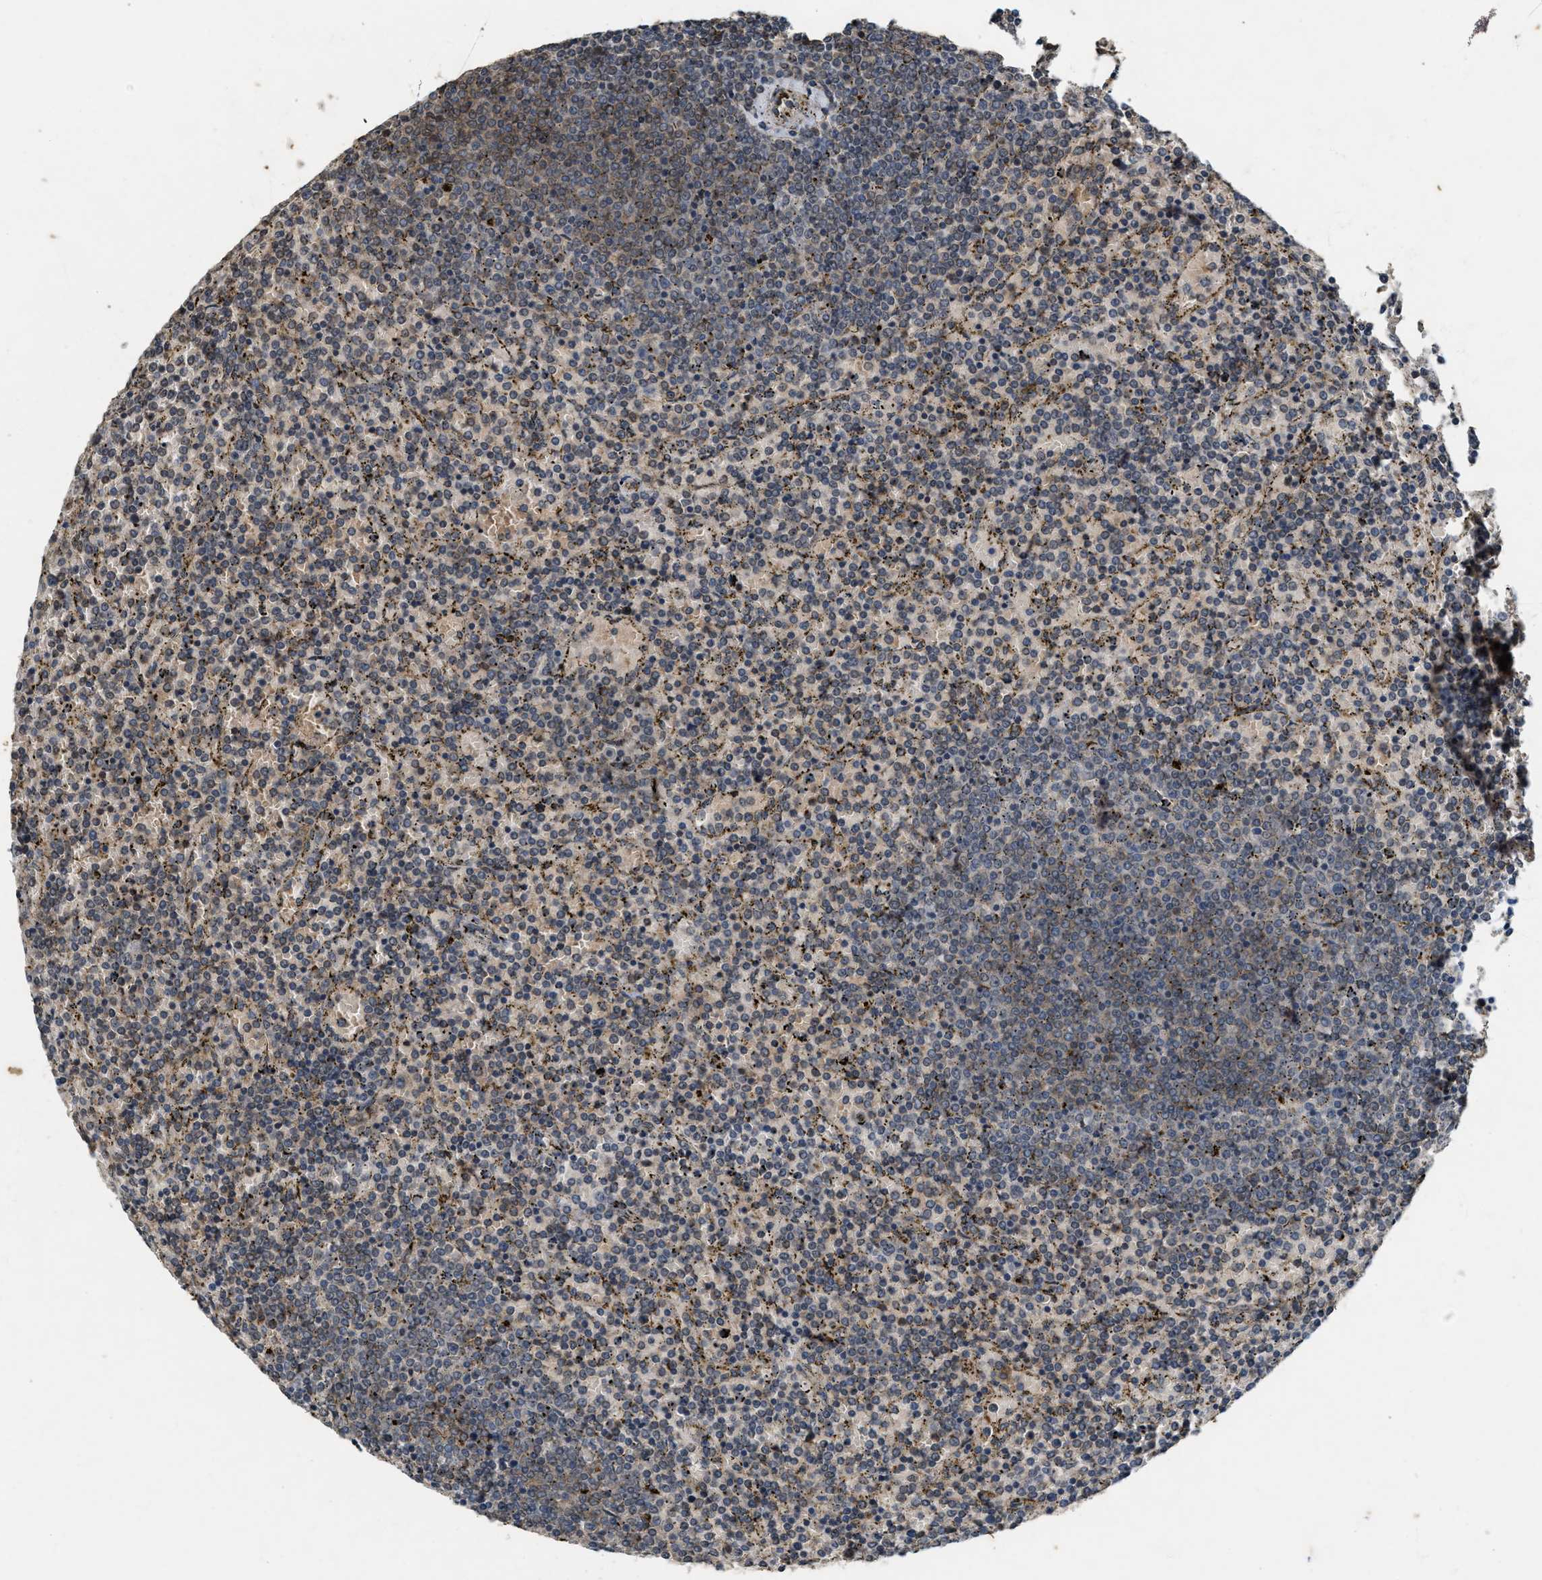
{"staining": {"intensity": "weak", "quantity": "<25%", "location": "cytoplasmic/membranous"}, "tissue": "lymphoma", "cell_type": "Tumor cells", "image_type": "cancer", "snomed": [{"axis": "morphology", "description": "Malignant lymphoma, non-Hodgkin's type, Low grade"}, {"axis": "topography", "description": "Spleen"}], "caption": "Tumor cells show no significant protein staining in lymphoma. Brightfield microscopy of IHC stained with DAB (3,3'-diaminobenzidine) (brown) and hematoxylin (blue), captured at high magnification.", "gene": "KIF21A", "patient": {"sex": "female", "age": 77}}